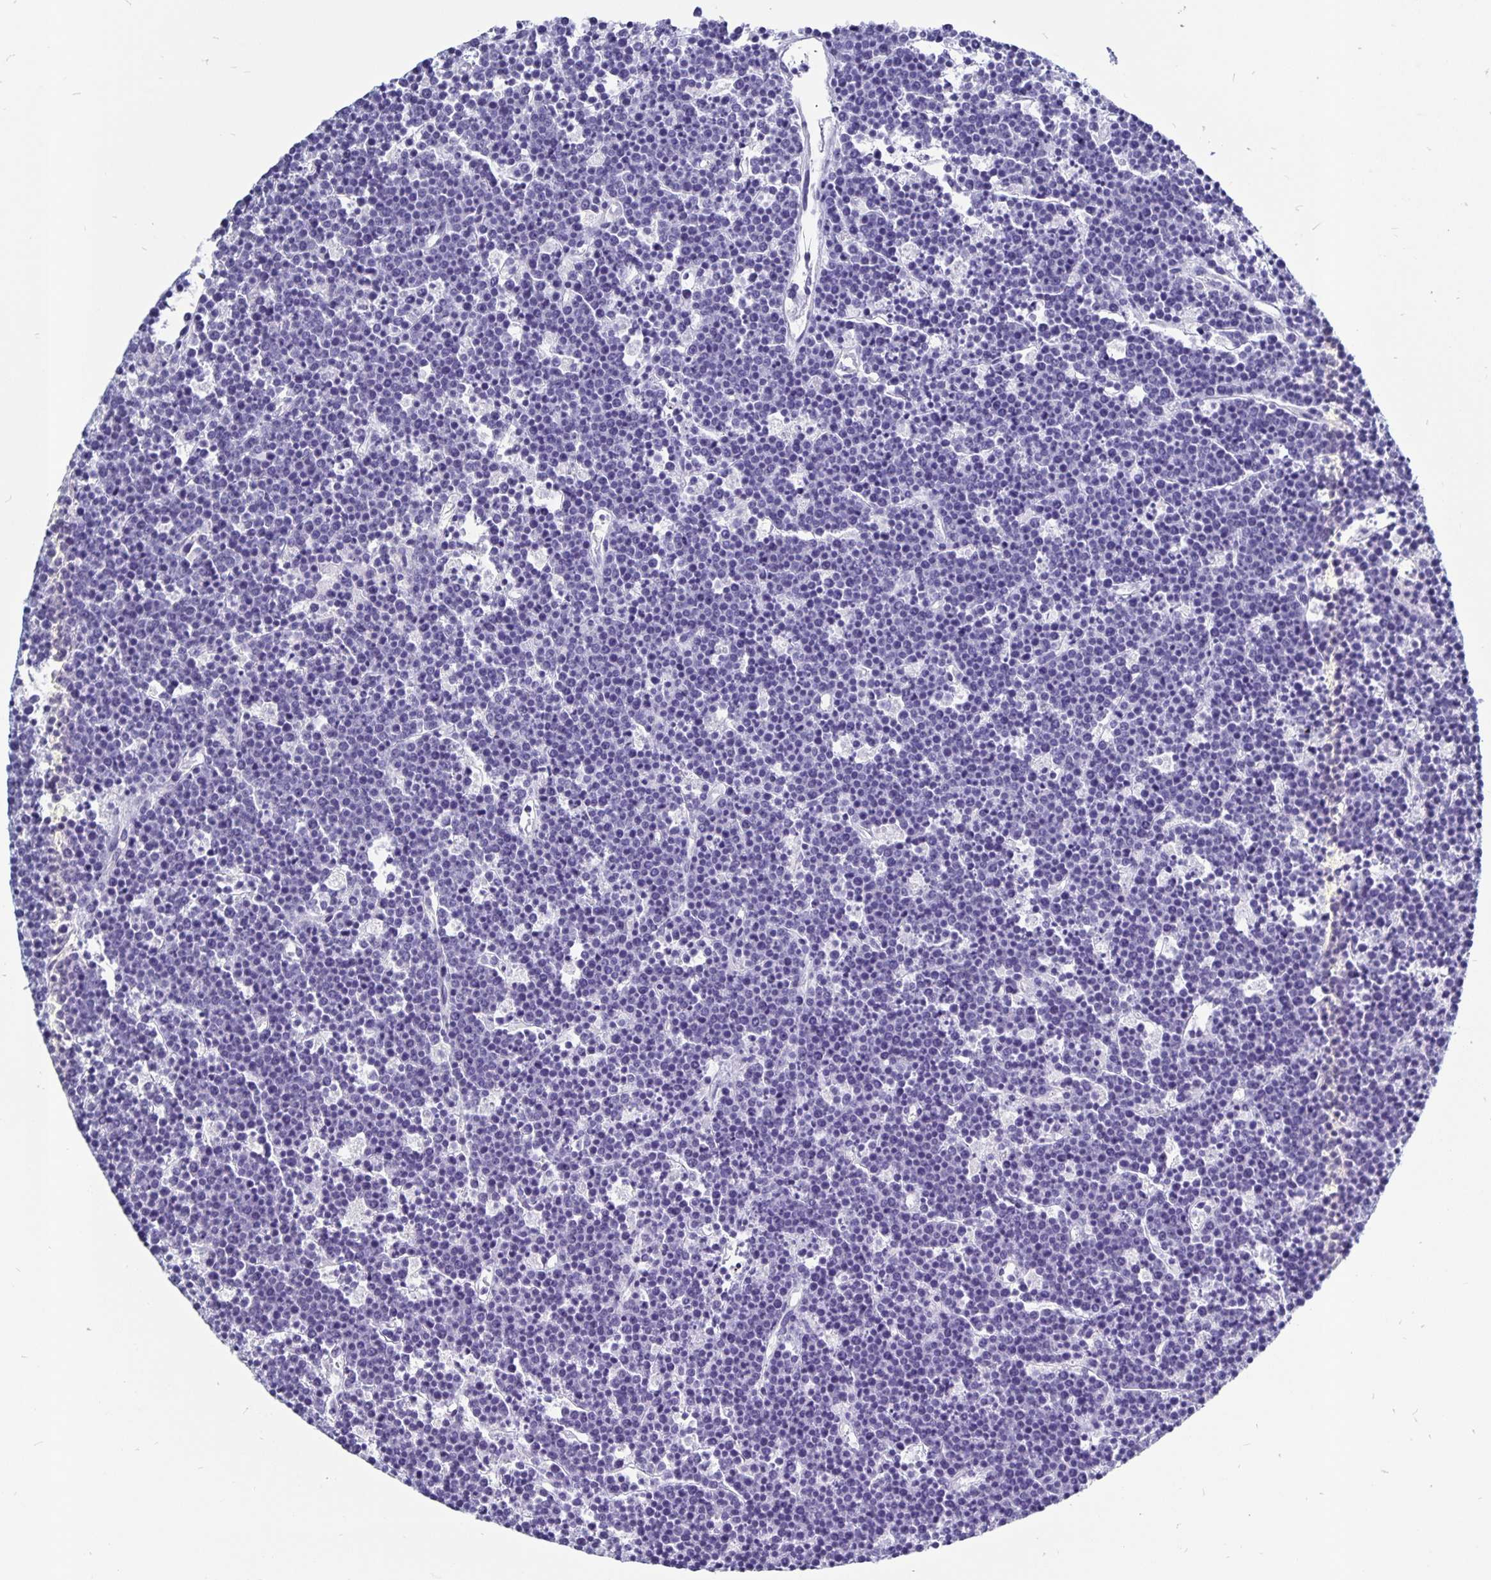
{"staining": {"intensity": "negative", "quantity": "none", "location": "none"}, "tissue": "lymphoma", "cell_type": "Tumor cells", "image_type": "cancer", "snomed": [{"axis": "morphology", "description": "Malignant lymphoma, non-Hodgkin's type, High grade"}, {"axis": "topography", "description": "Ovary"}], "caption": "Tumor cells are negative for brown protein staining in lymphoma.", "gene": "ODF3B", "patient": {"sex": "female", "age": 56}}